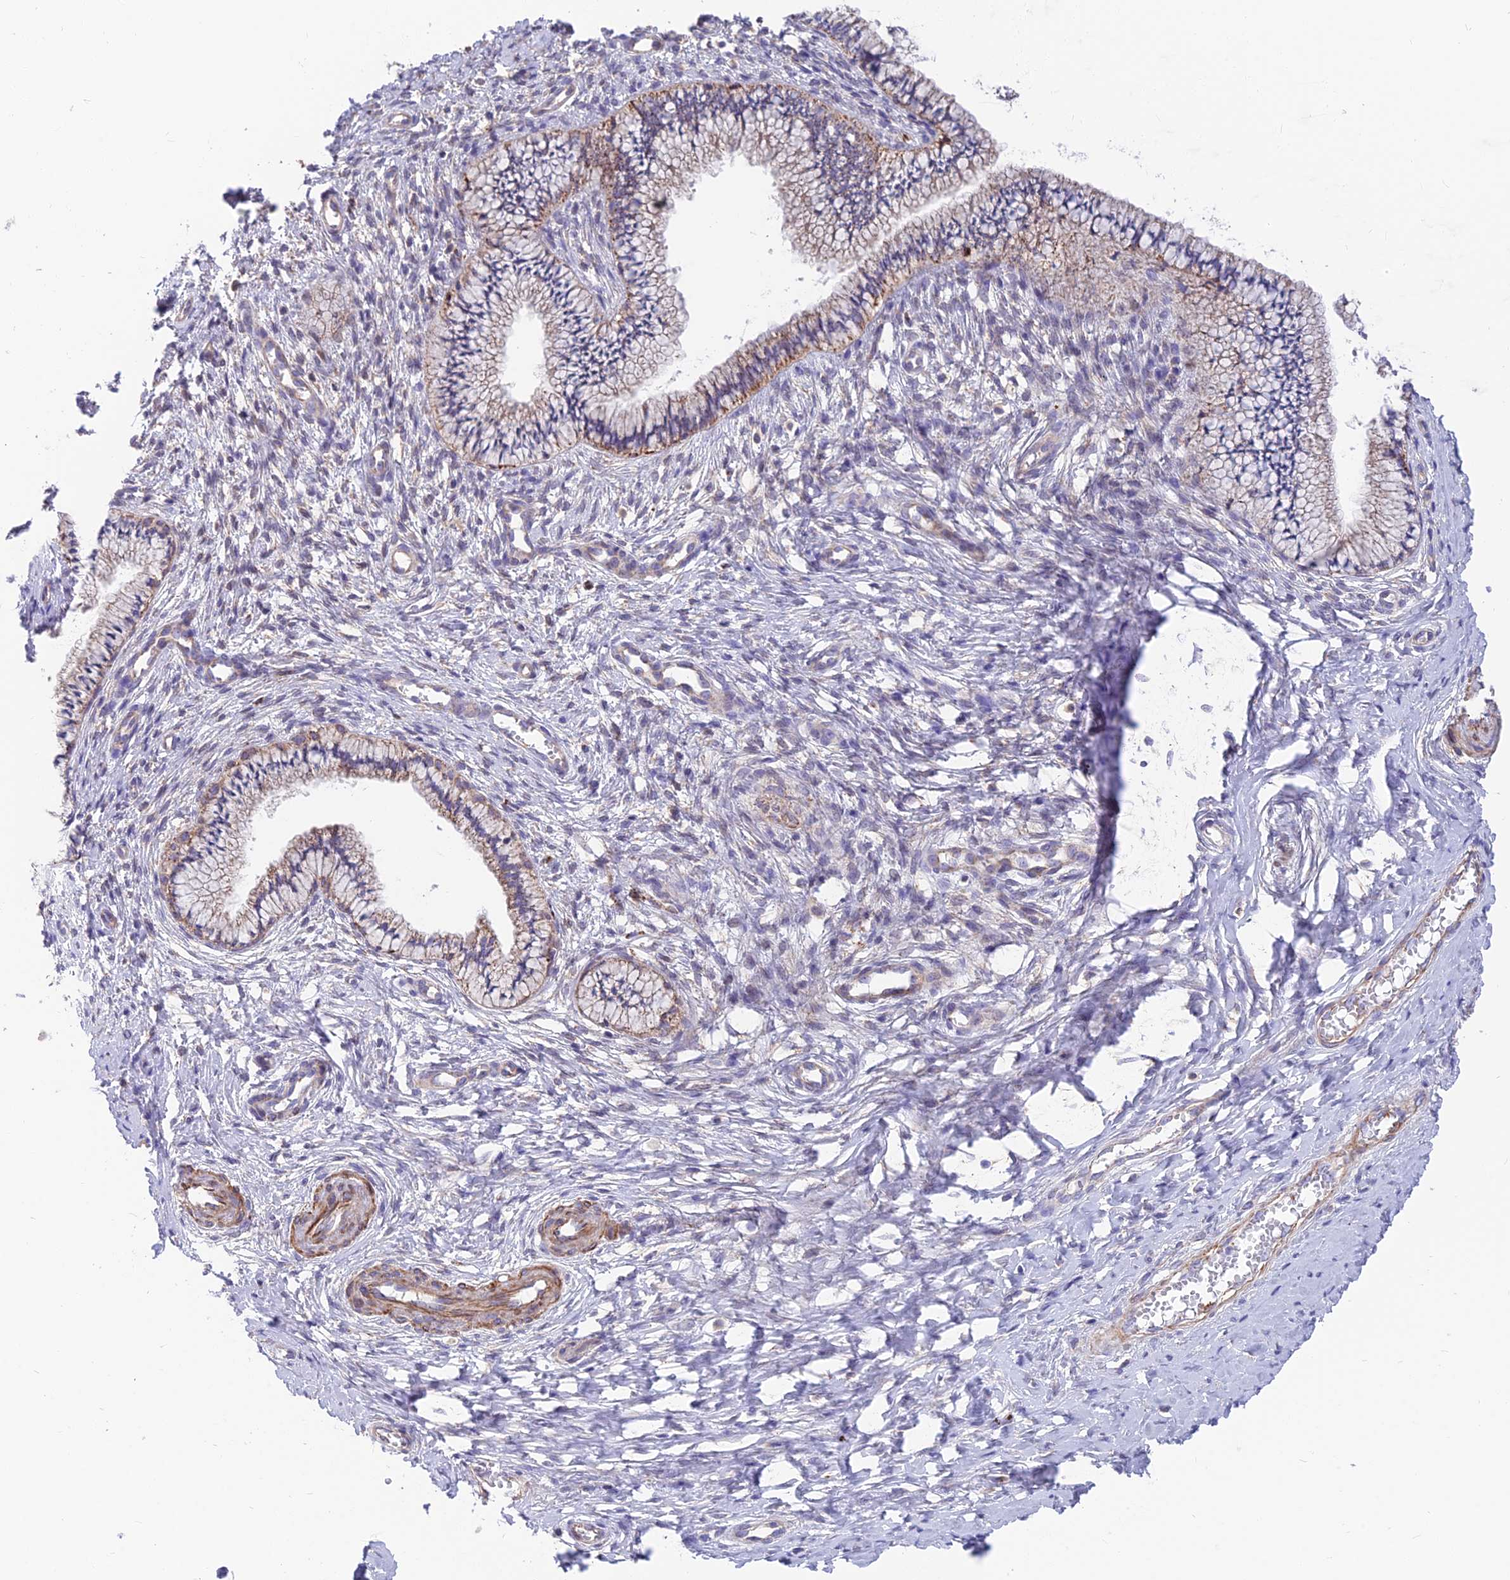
{"staining": {"intensity": "moderate", "quantity": ">75%", "location": "cytoplasmic/membranous"}, "tissue": "cervix", "cell_type": "Glandular cells", "image_type": "normal", "snomed": [{"axis": "morphology", "description": "Normal tissue, NOS"}, {"axis": "topography", "description": "Cervix"}], "caption": "Immunohistochemistry (DAB) staining of normal cervix shows moderate cytoplasmic/membranous protein expression in about >75% of glandular cells.", "gene": "TIGD6", "patient": {"sex": "female", "age": 36}}